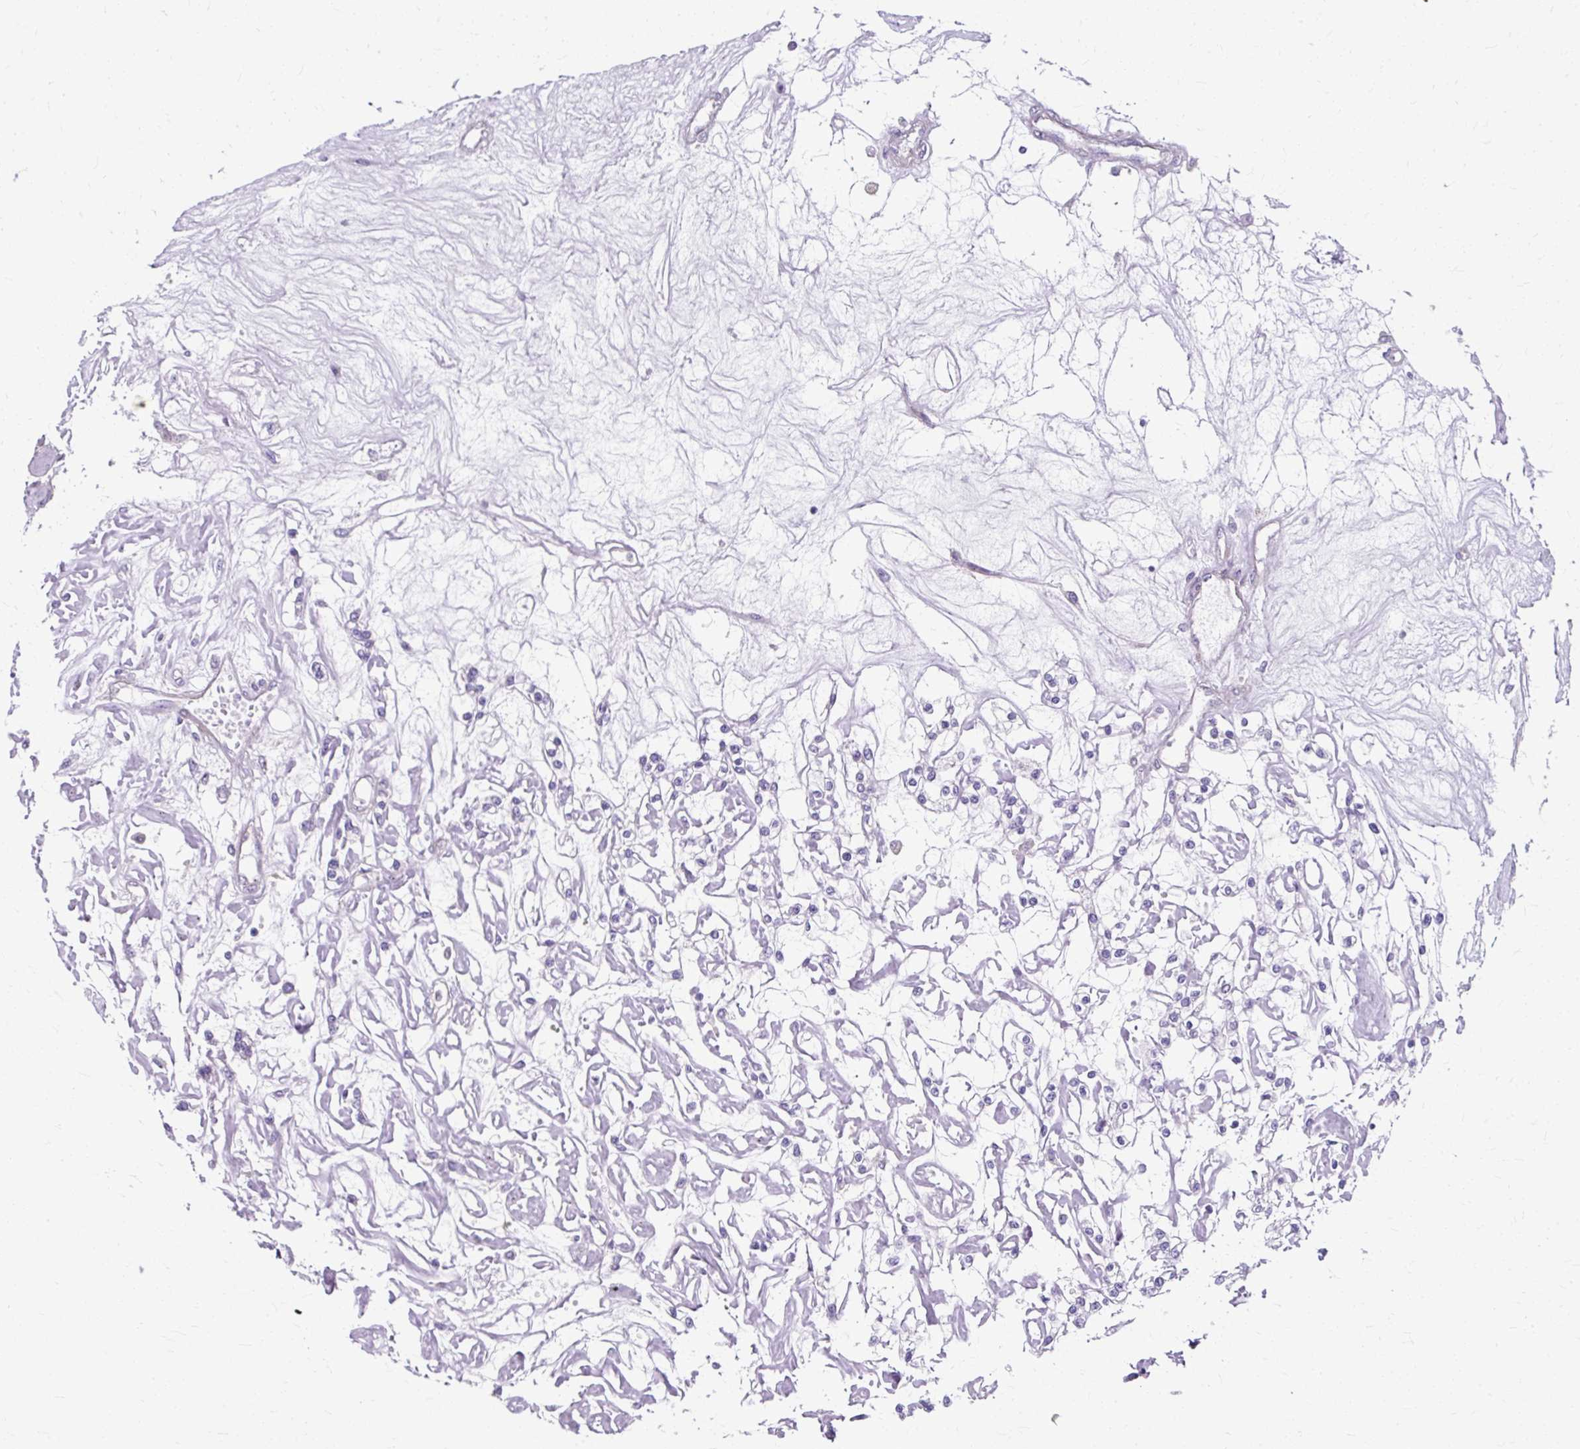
{"staining": {"intensity": "negative", "quantity": "none", "location": "none"}, "tissue": "renal cancer", "cell_type": "Tumor cells", "image_type": "cancer", "snomed": [{"axis": "morphology", "description": "Adenocarcinoma, NOS"}, {"axis": "topography", "description": "Kidney"}], "caption": "Tumor cells show no significant expression in renal adenocarcinoma.", "gene": "ZNF555", "patient": {"sex": "female", "age": 59}}